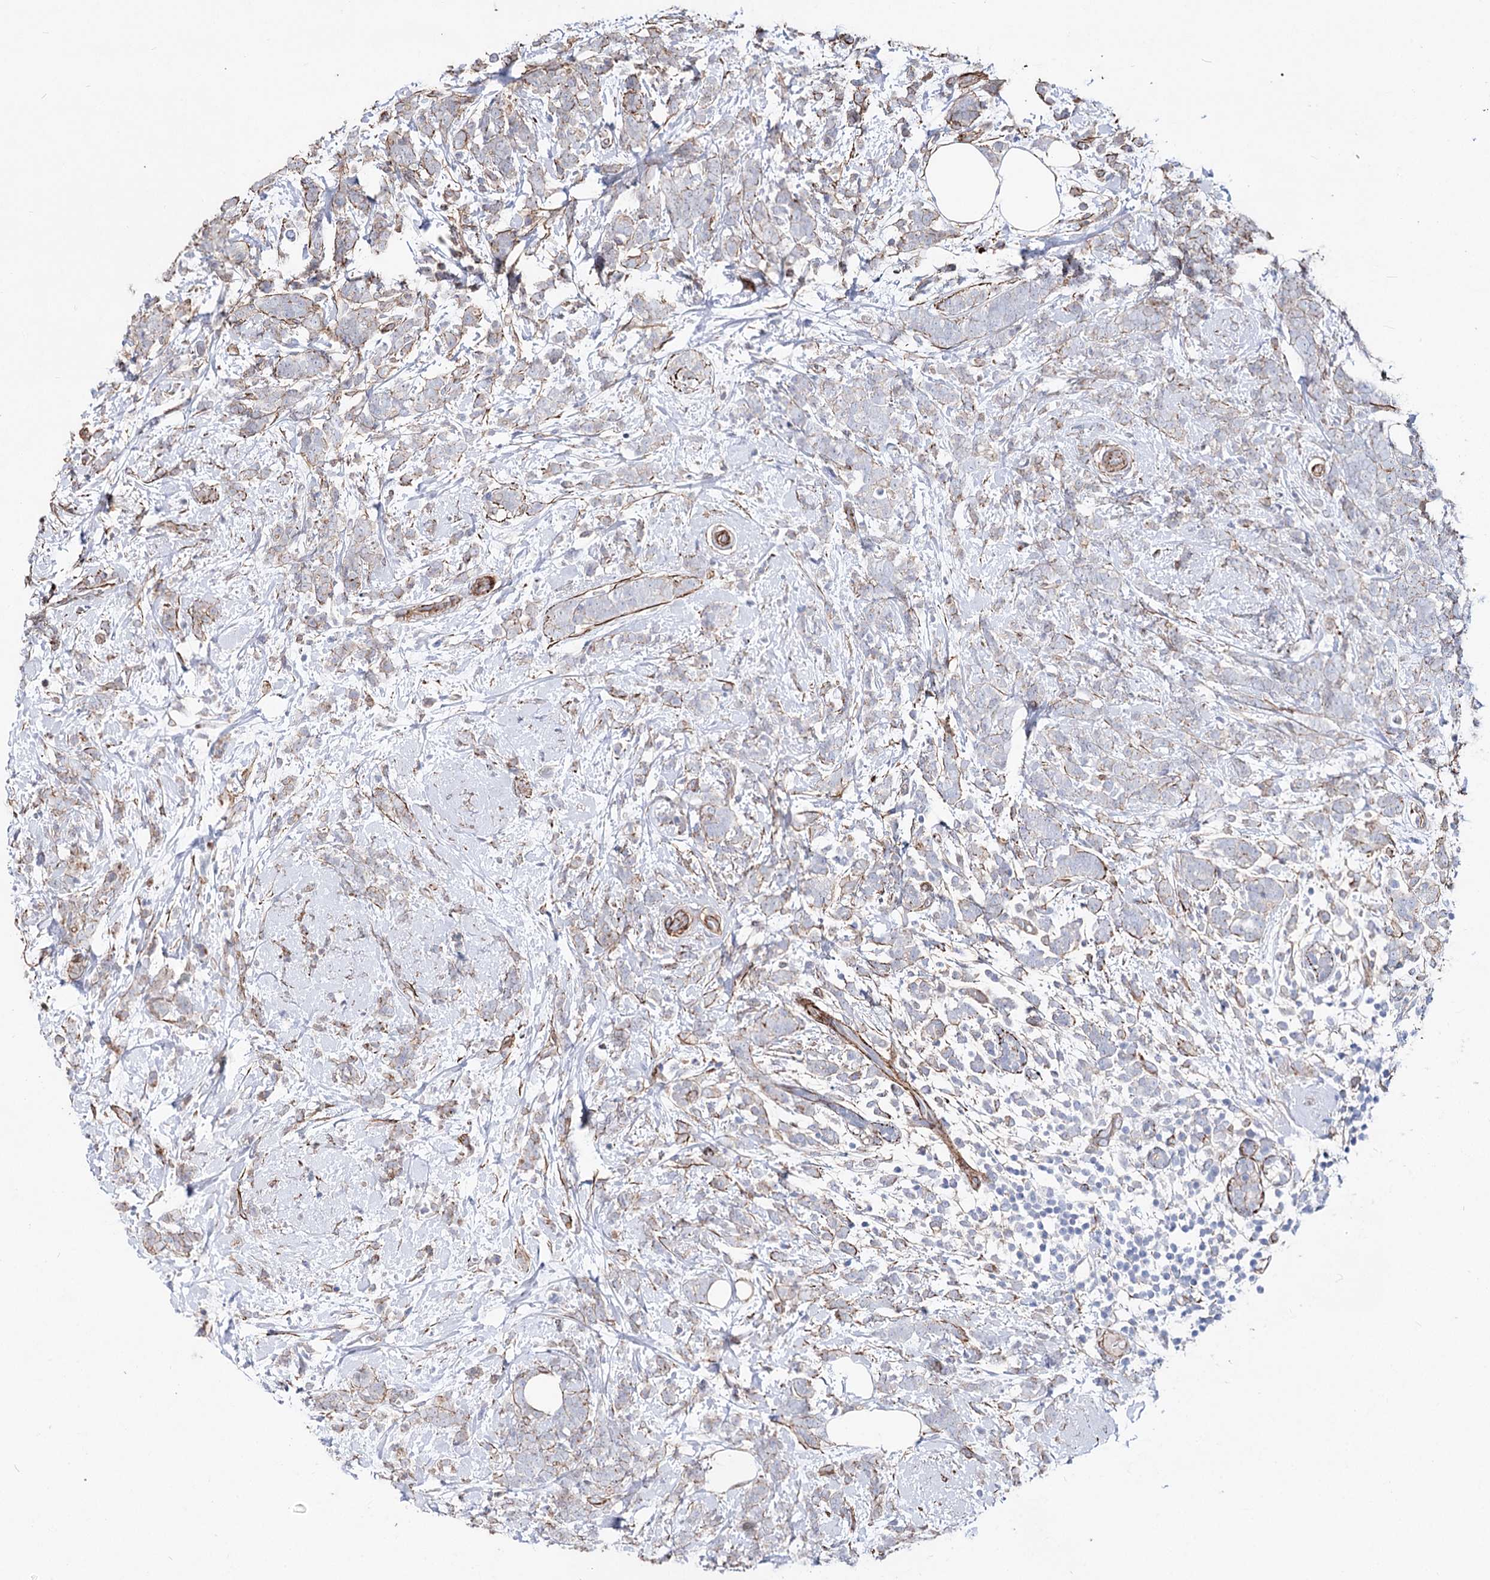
{"staining": {"intensity": "negative", "quantity": "none", "location": "none"}, "tissue": "breast cancer", "cell_type": "Tumor cells", "image_type": "cancer", "snomed": [{"axis": "morphology", "description": "Lobular carcinoma"}, {"axis": "topography", "description": "Breast"}], "caption": "Immunohistochemistry micrograph of human breast cancer (lobular carcinoma) stained for a protein (brown), which displays no positivity in tumor cells.", "gene": "ARHGAP20", "patient": {"sex": "female", "age": 58}}